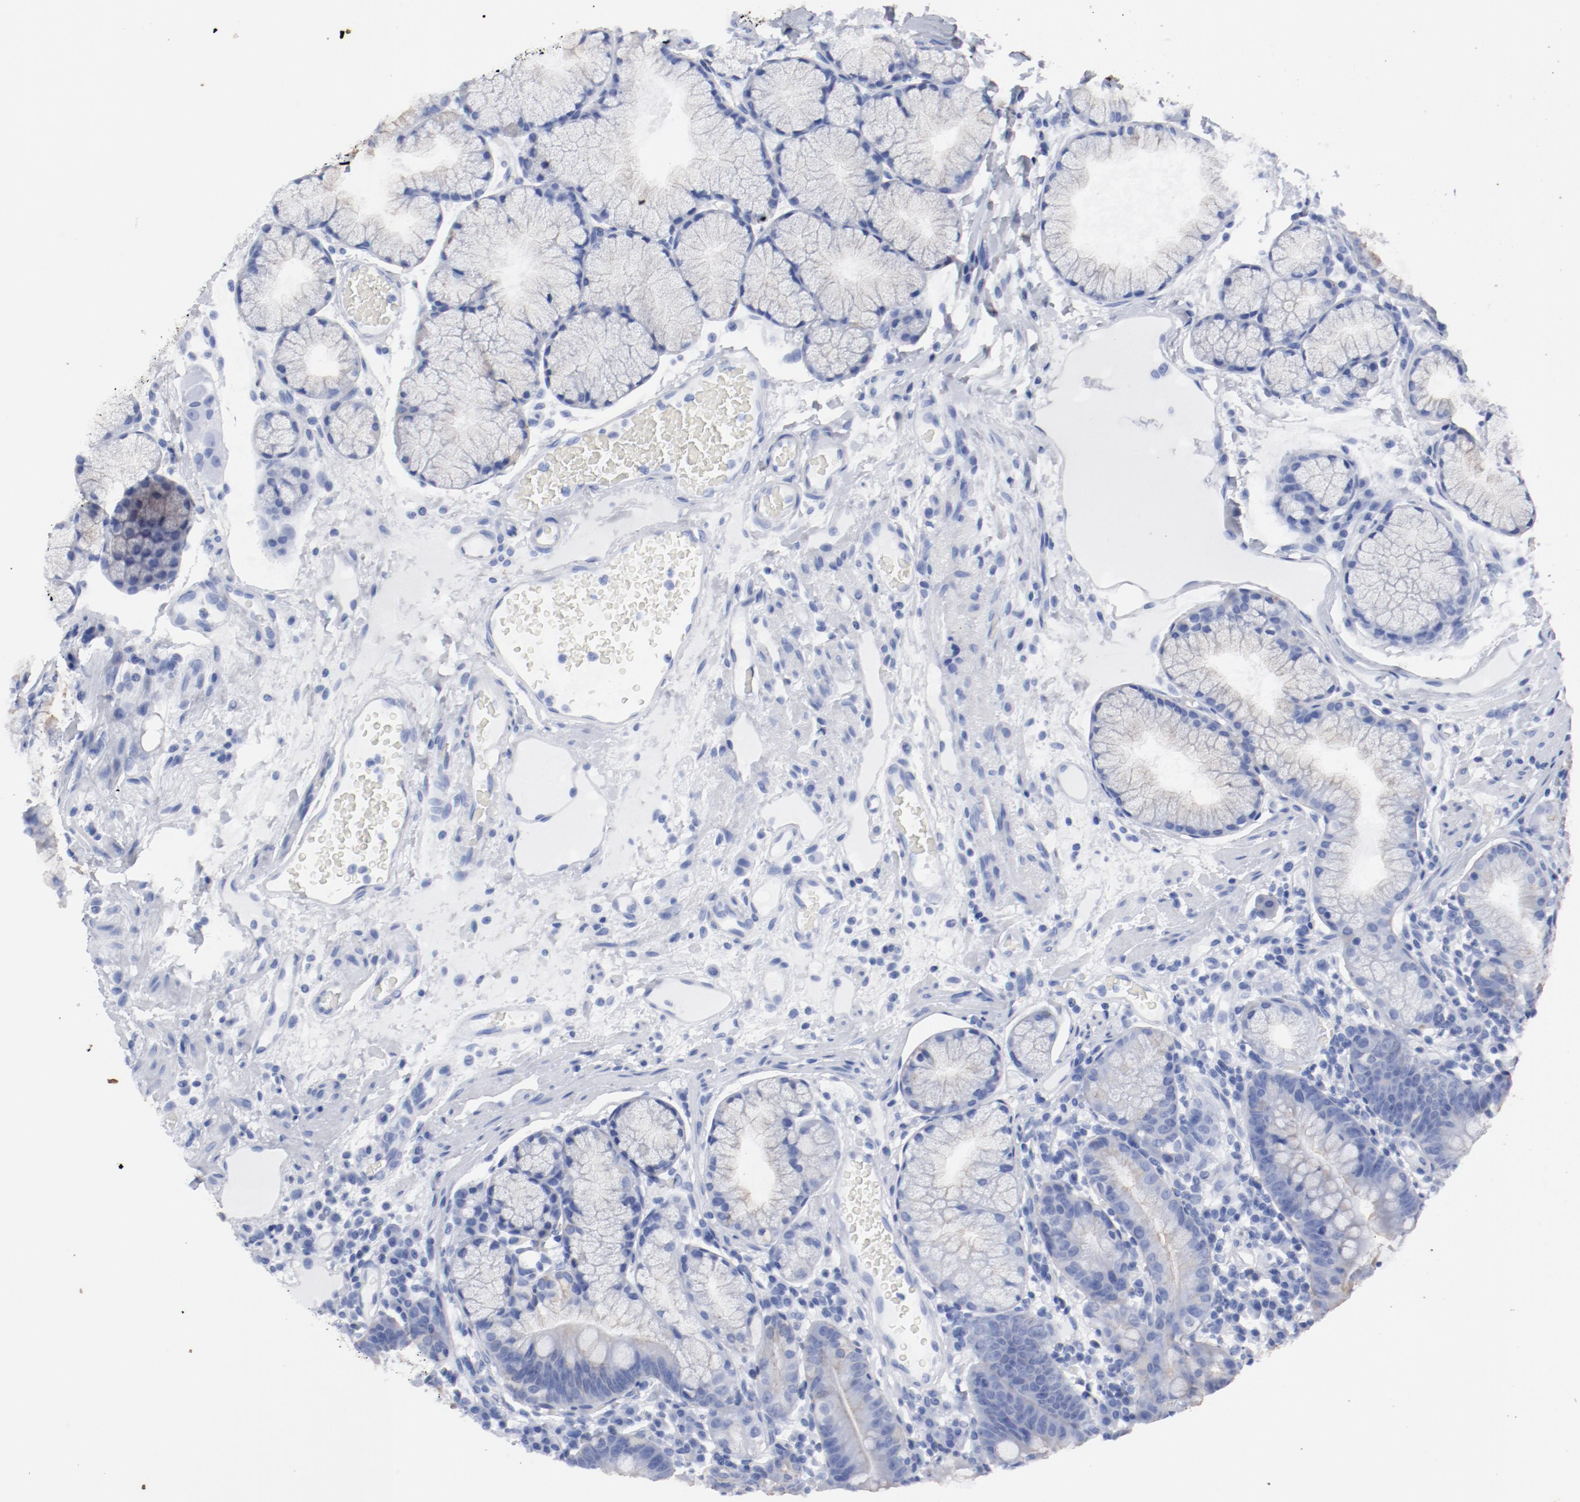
{"staining": {"intensity": "weak", "quantity": "25%-75%", "location": "cytoplasmic/membranous"}, "tissue": "duodenum", "cell_type": "Glandular cells", "image_type": "normal", "snomed": [{"axis": "morphology", "description": "Normal tissue, NOS"}, {"axis": "topography", "description": "Duodenum"}], "caption": "Immunohistochemistry photomicrograph of normal human duodenum stained for a protein (brown), which exhibits low levels of weak cytoplasmic/membranous positivity in approximately 25%-75% of glandular cells.", "gene": "TSPAN6", "patient": {"sex": "male", "age": 50}}